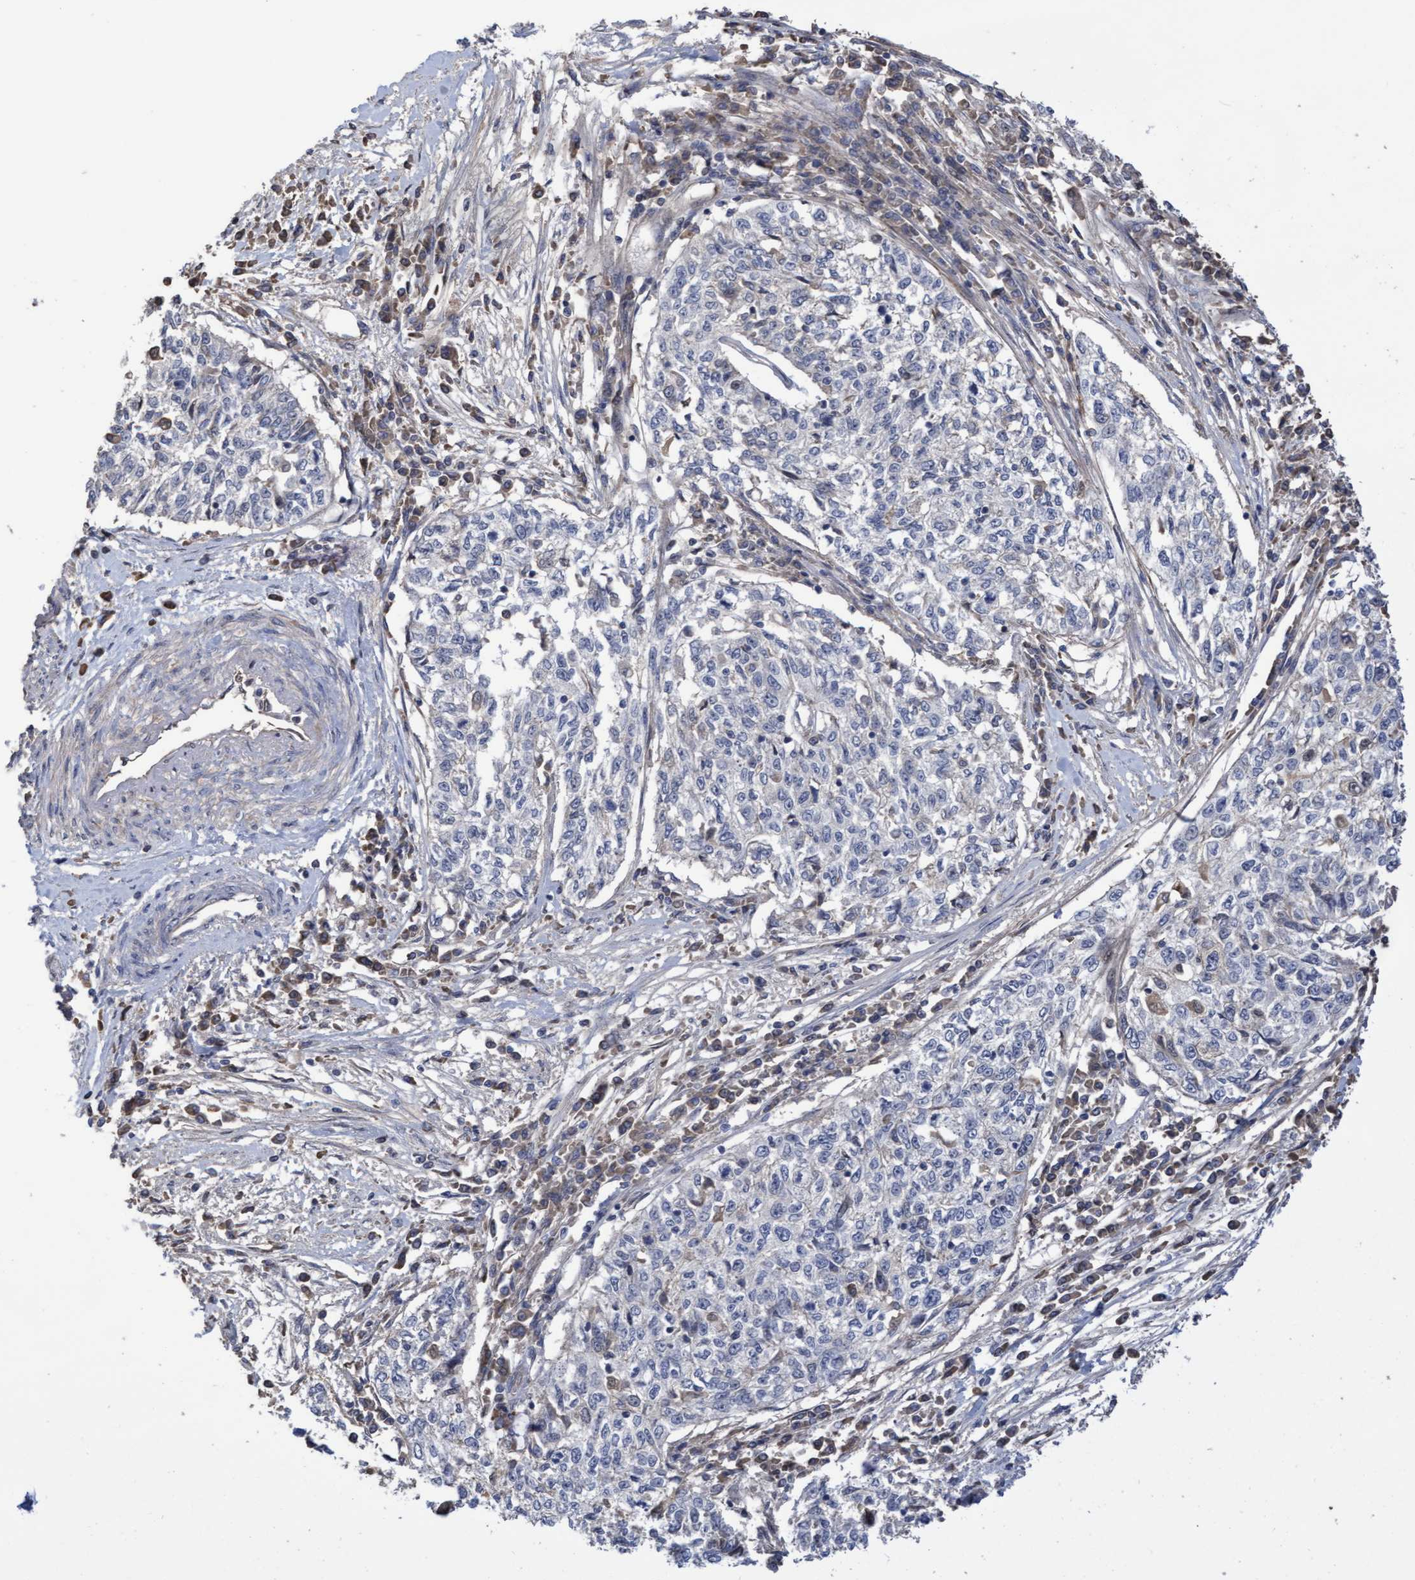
{"staining": {"intensity": "negative", "quantity": "none", "location": "none"}, "tissue": "cervical cancer", "cell_type": "Tumor cells", "image_type": "cancer", "snomed": [{"axis": "morphology", "description": "Squamous cell carcinoma, NOS"}, {"axis": "topography", "description": "Cervix"}], "caption": "There is no significant positivity in tumor cells of cervical cancer (squamous cell carcinoma). (Brightfield microscopy of DAB (3,3'-diaminobenzidine) immunohistochemistry (IHC) at high magnification).", "gene": "COBL", "patient": {"sex": "female", "age": 57}}